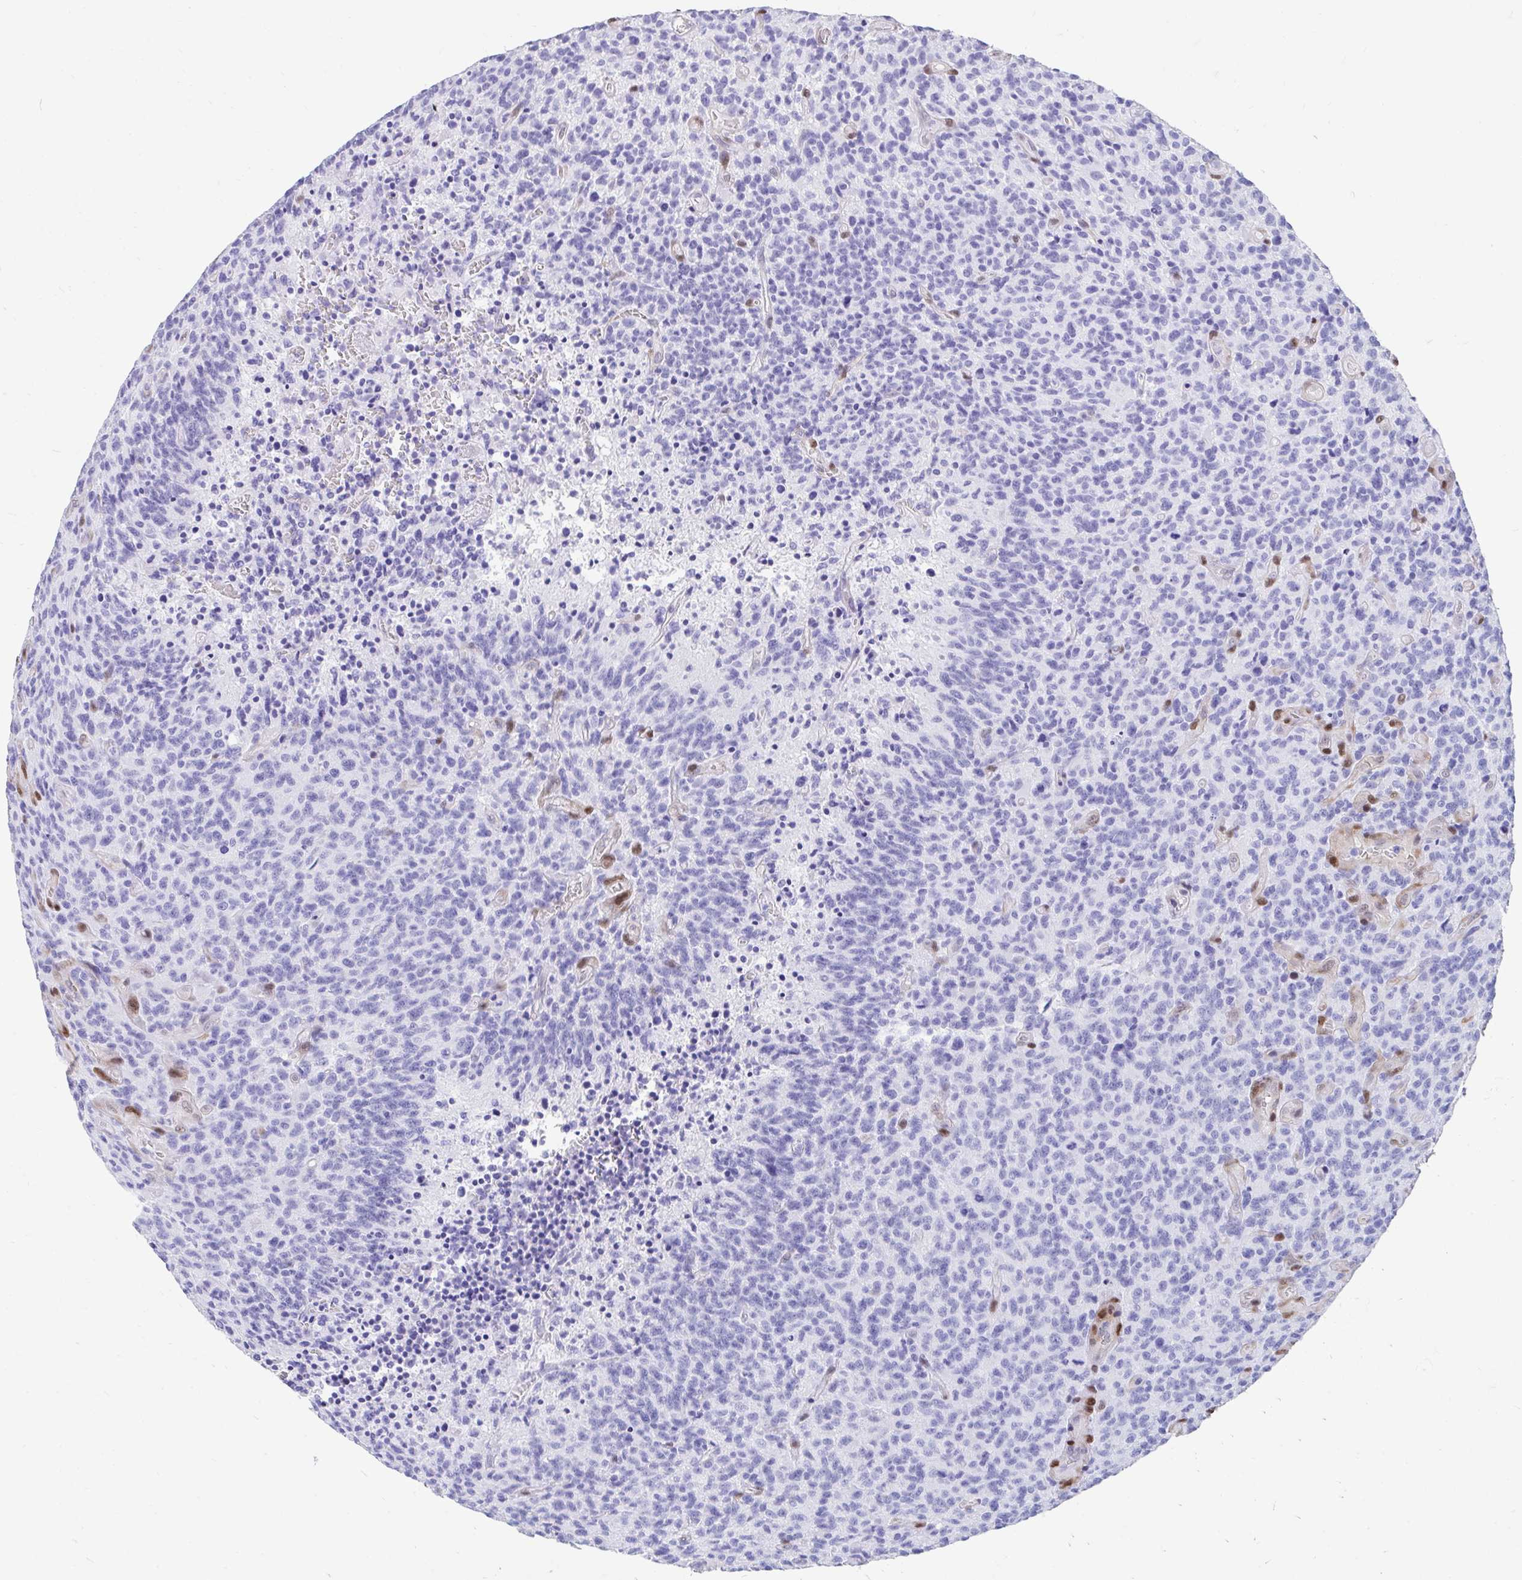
{"staining": {"intensity": "negative", "quantity": "none", "location": "none"}, "tissue": "glioma", "cell_type": "Tumor cells", "image_type": "cancer", "snomed": [{"axis": "morphology", "description": "Glioma, malignant, High grade"}, {"axis": "topography", "description": "Brain"}], "caption": "High magnification brightfield microscopy of malignant high-grade glioma stained with DAB (brown) and counterstained with hematoxylin (blue): tumor cells show no significant positivity.", "gene": "RBPMS", "patient": {"sex": "male", "age": 76}}